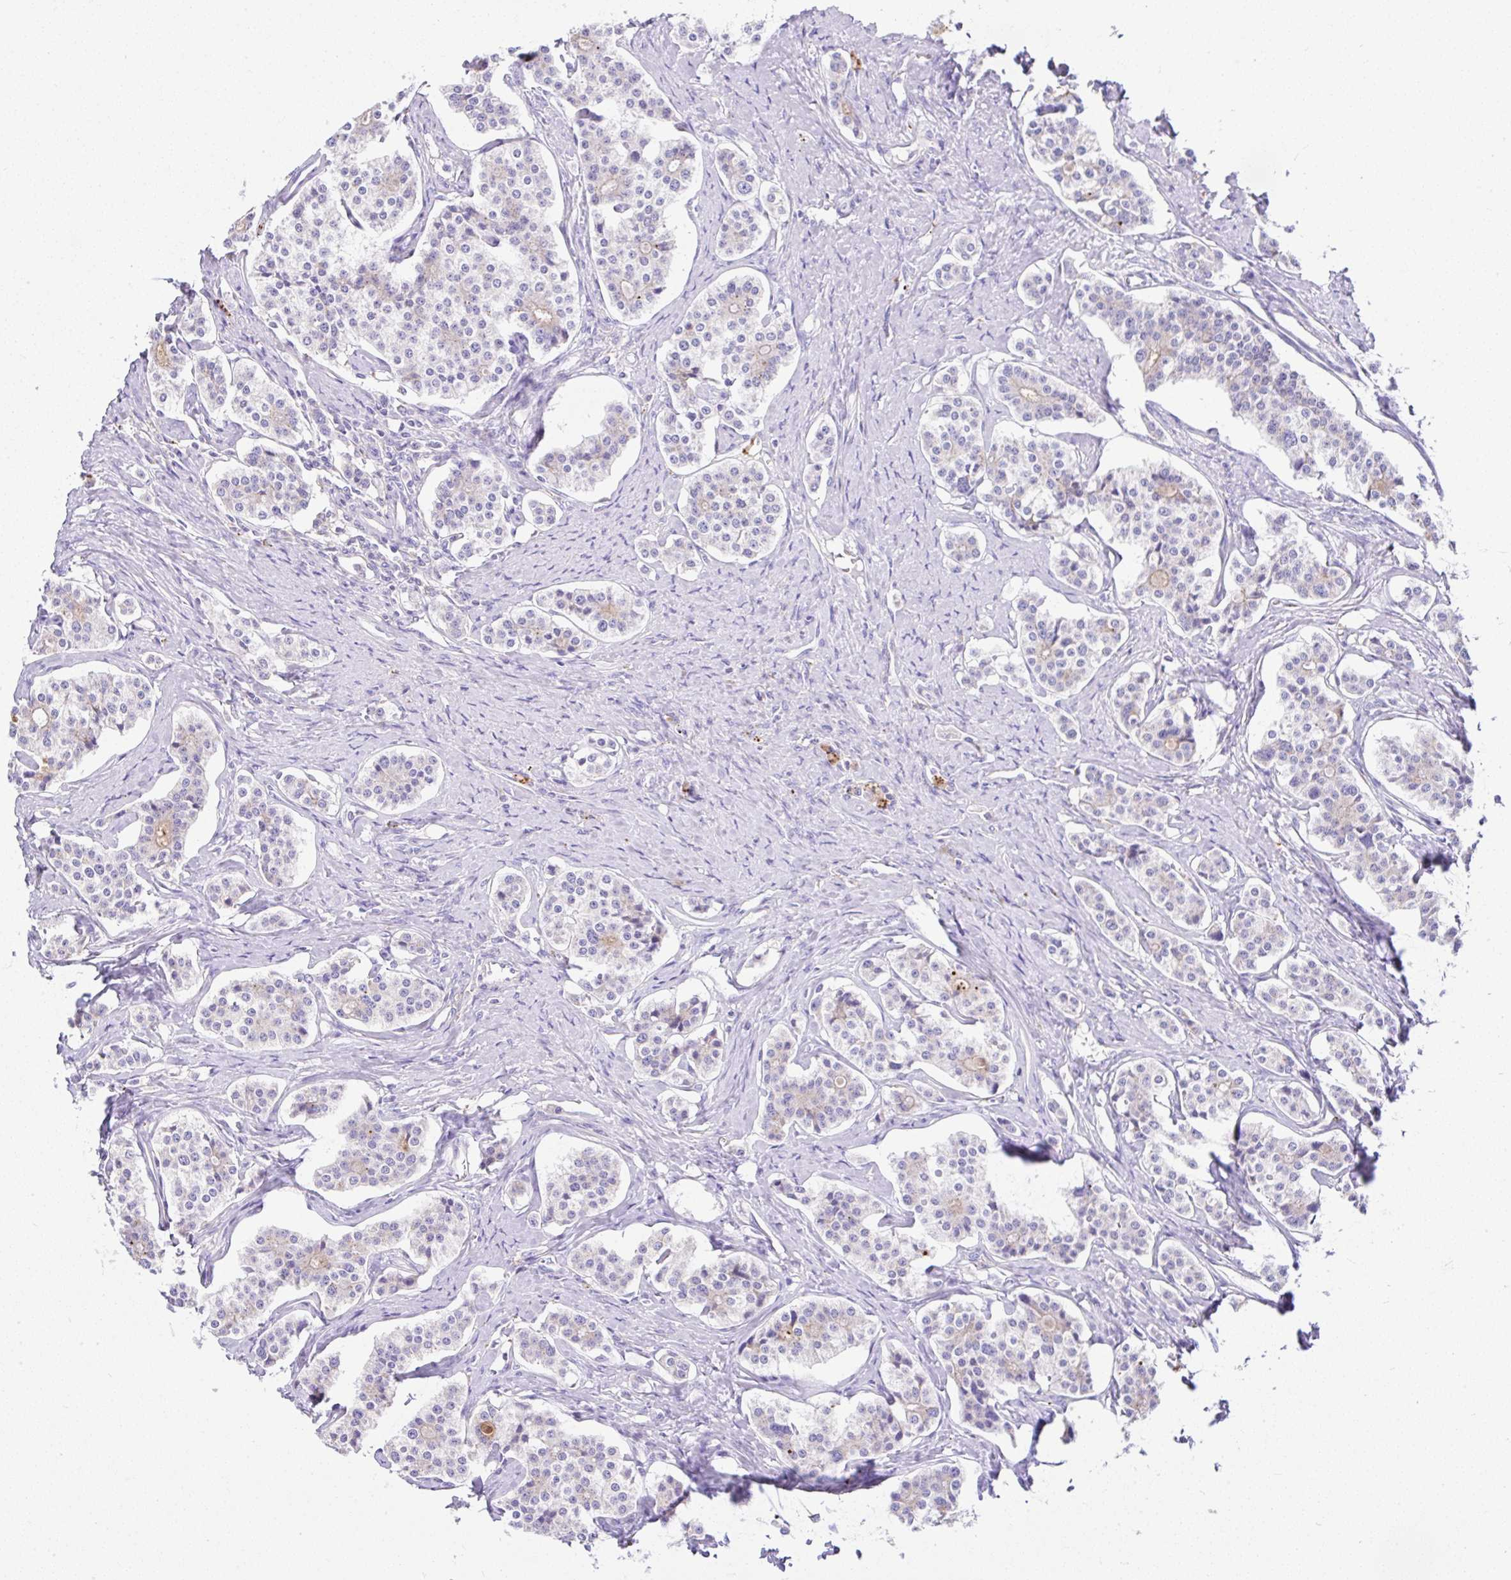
{"staining": {"intensity": "negative", "quantity": "none", "location": "none"}, "tissue": "carcinoid", "cell_type": "Tumor cells", "image_type": "cancer", "snomed": [{"axis": "morphology", "description": "Carcinoid, malignant, NOS"}, {"axis": "topography", "description": "Small intestine"}], "caption": "DAB immunohistochemical staining of carcinoid displays no significant expression in tumor cells.", "gene": "CCDC142", "patient": {"sex": "male", "age": 63}}